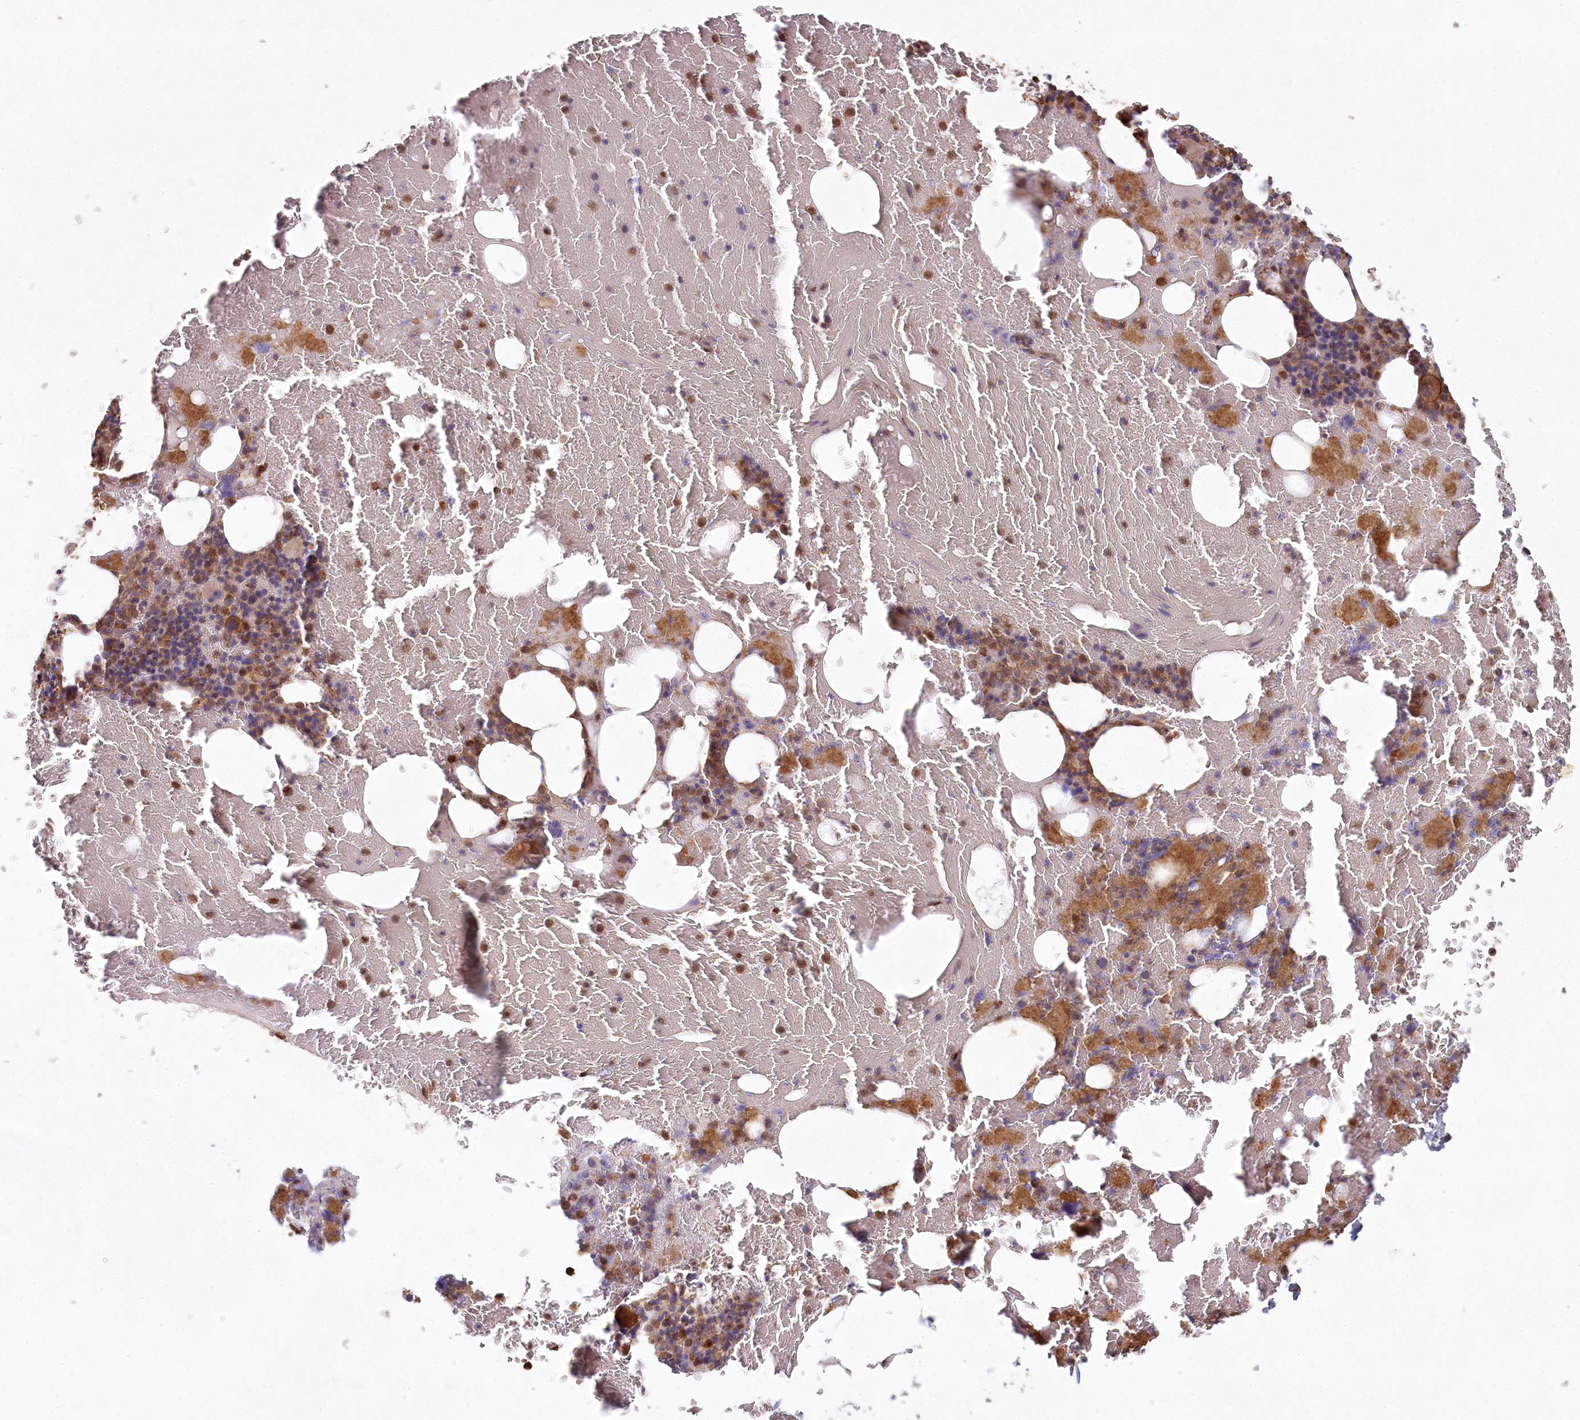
{"staining": {"intensity": "moderate", "quantity": "25%-75%", "location": "cytoplasmic/membranous"}, "tissue": "bone marrow", "cell_type": "Hematopoietic cells", "image_type": "normal", "snomed": [{"axis": "morphology", "description": "Normal tissue, NOS"}, {"axis": "topography", "description": "Bone marrow"}], "caption": "Benign bone marrow was stained to show a protein in brown. There is medium levels of moderate cytoplasmic/membranous expression in about 25%-75% of hematopoietic cells. The staining was performed using DAB (3,3'-diaminobenzidine), with brown indicating positive protein expression. Nuclei are stained blue with hematoxylin.", "gene": "HAL", "patient": {"sex": "male", "age": 79}}